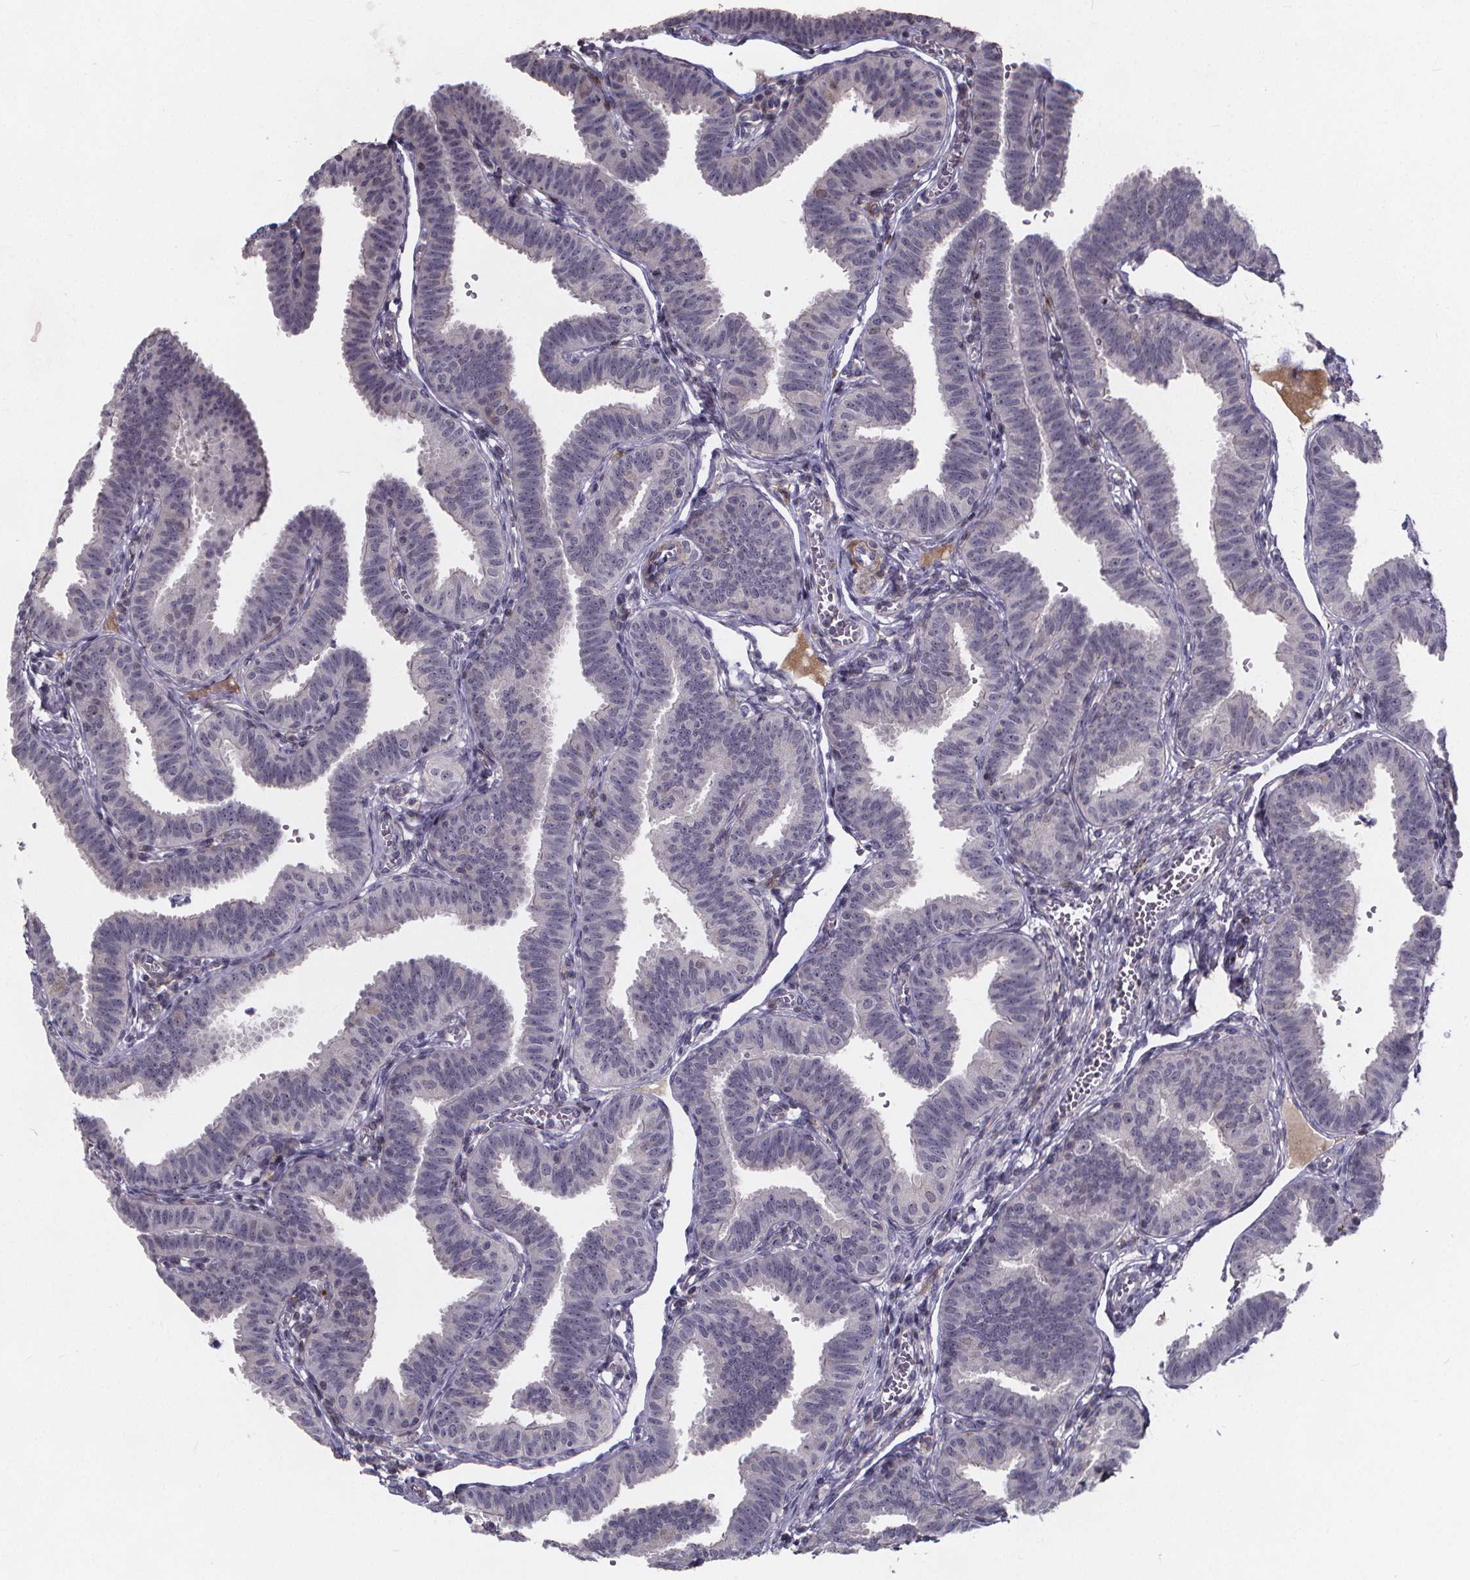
{"staining": {"intensity": "negative", "quantity": "none", "location": "none"}, "tissue": "fallopian tube", "cell_type": "Glandular cells", "image_type": "normal", "snomed": [{"axis": "morphology", "description": "Normal tissue, NOS"}, {"axis": "topography", "description": "Fallopian tube"}], "caption": "The immunohistochemistry (IHC) photomicrograph has no significant expression in glandular cells of fallopian tube. (DAB immunohistochemistry, high magnification).", "gene": "FBXW2", "patient": {"sex": "female", "age": 25}}